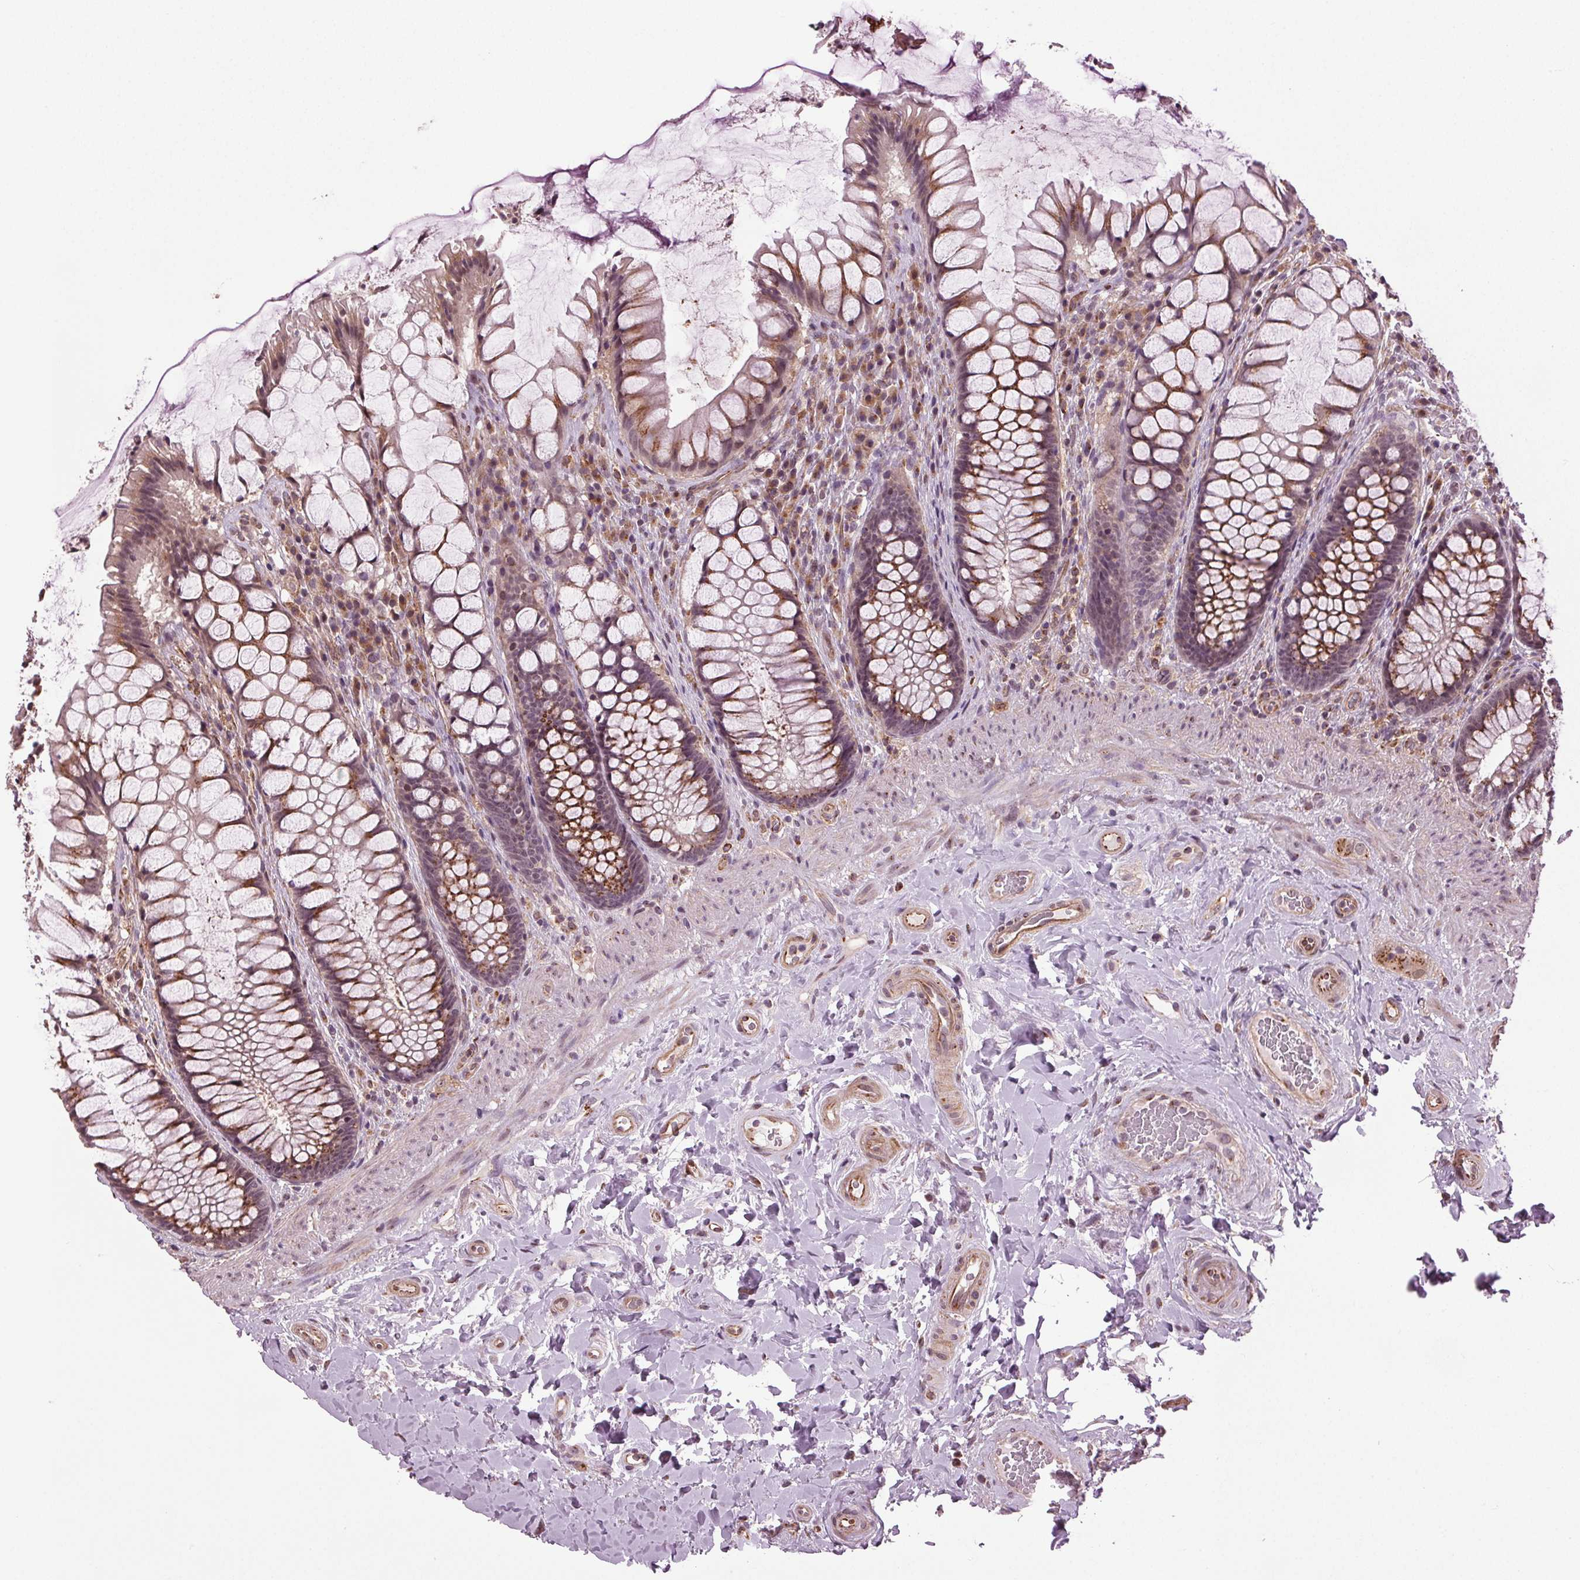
{"staining": {"intensity": "moderate", "quantity": ">75%", "location": "cytoplasmic/membranous"}, "tissue": "rectum", "cell_type": "Glandular cells", "image_type": "normal", "snomed": [{"axis": "morphology", "description": "Normal tissue, NOS"}, {"axis": "topography", "description": "Rectum"}], "caption": "Normal rectum displays moderate cytoplasmic/membranous expression in approximately >75% of glandular cells.", "gene": "BSDC1", "patient": {"sex": "female", "age": 58}}